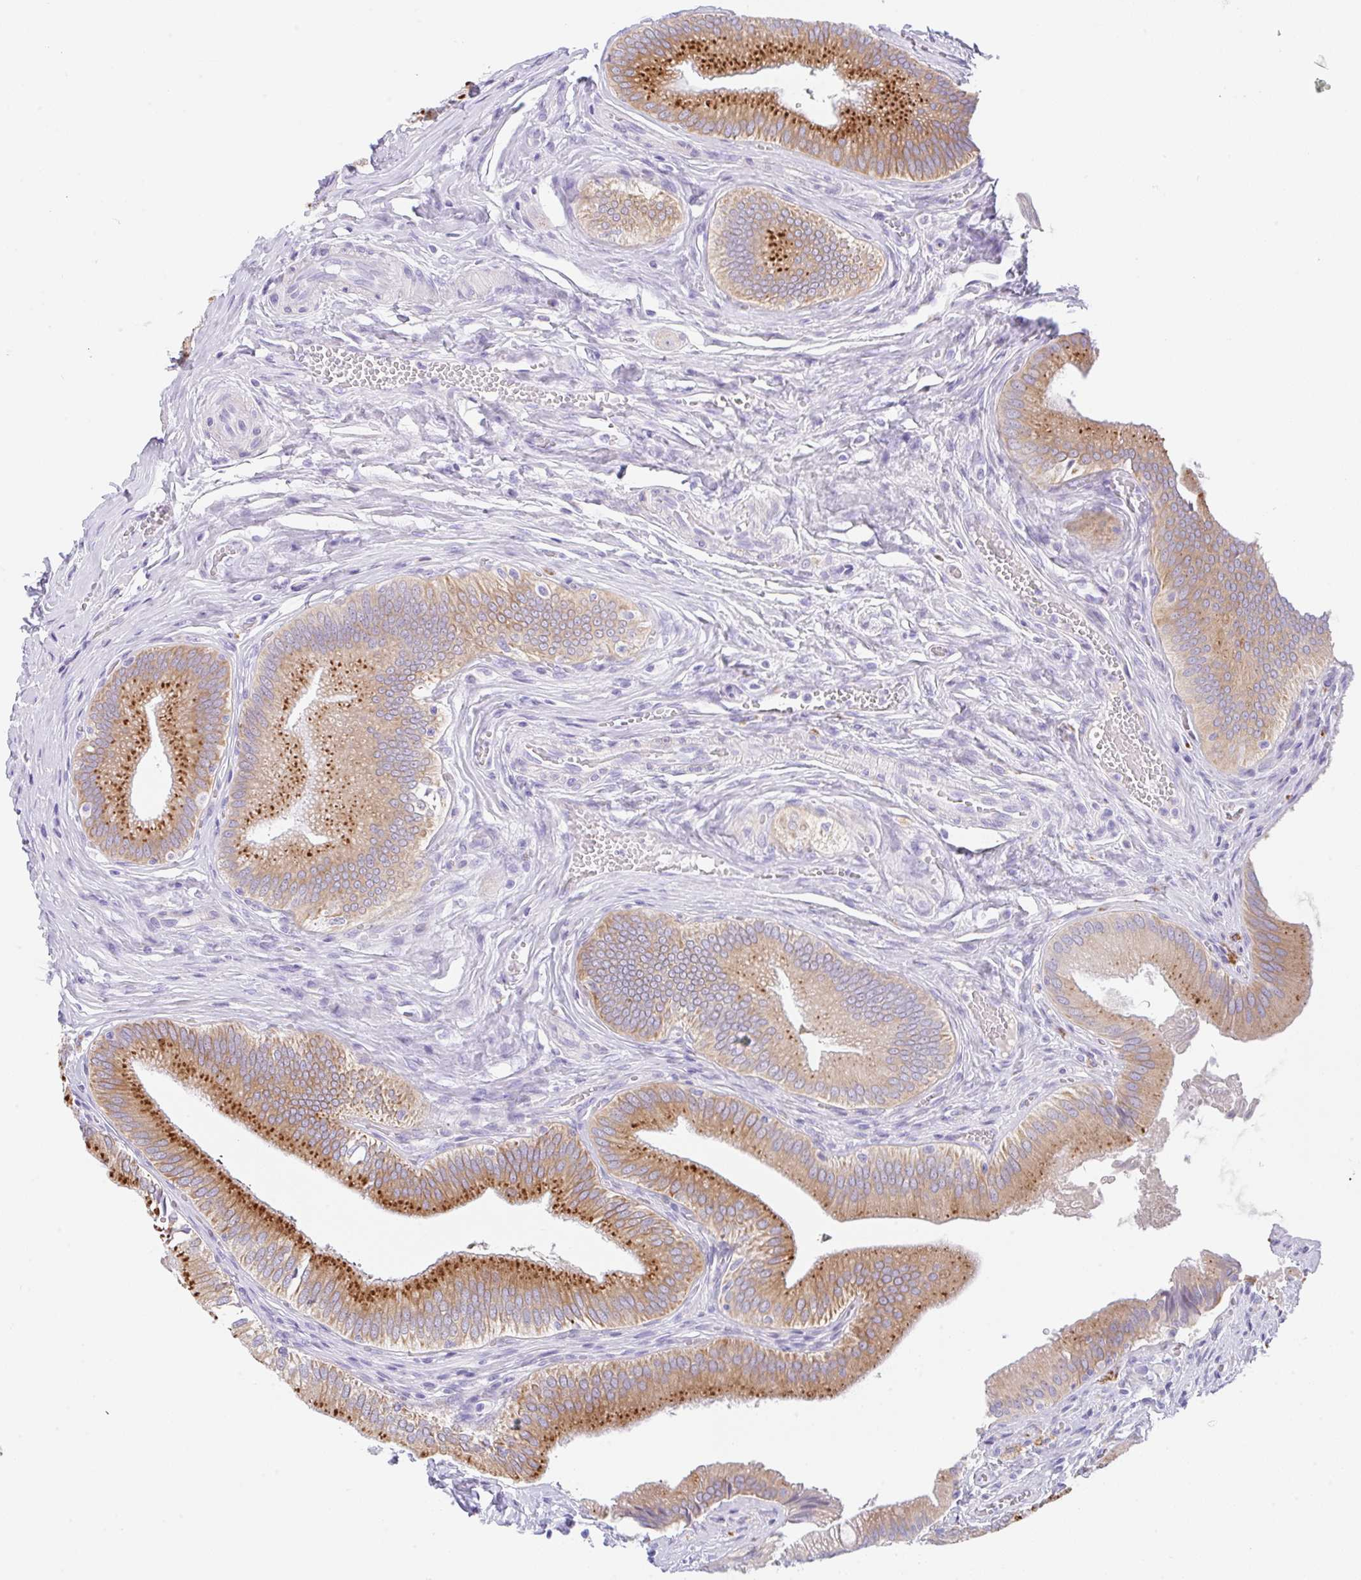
{"staining": {"intensity": "strong", "quantity": ">75%", "location": "cytoplasmic/membranous"}, "tissue": "gallbladder", "cell_type": "Glandular cells", "image_type": "normal", "snomed": [{"axis": "morphology", "description": "Normal tissue, NOS"}, {"axis": "topography", "description": "Gallbladder"}], "caption": "This photomicrograph reveals immunohistochemistry (IHC) staining of normal gallbladder, with high strong cytoplasmic/membranous positivity in about >75% of glandular cells.", "gene": "TRAF4", "patient": {"sex": "male", "age": 17}}